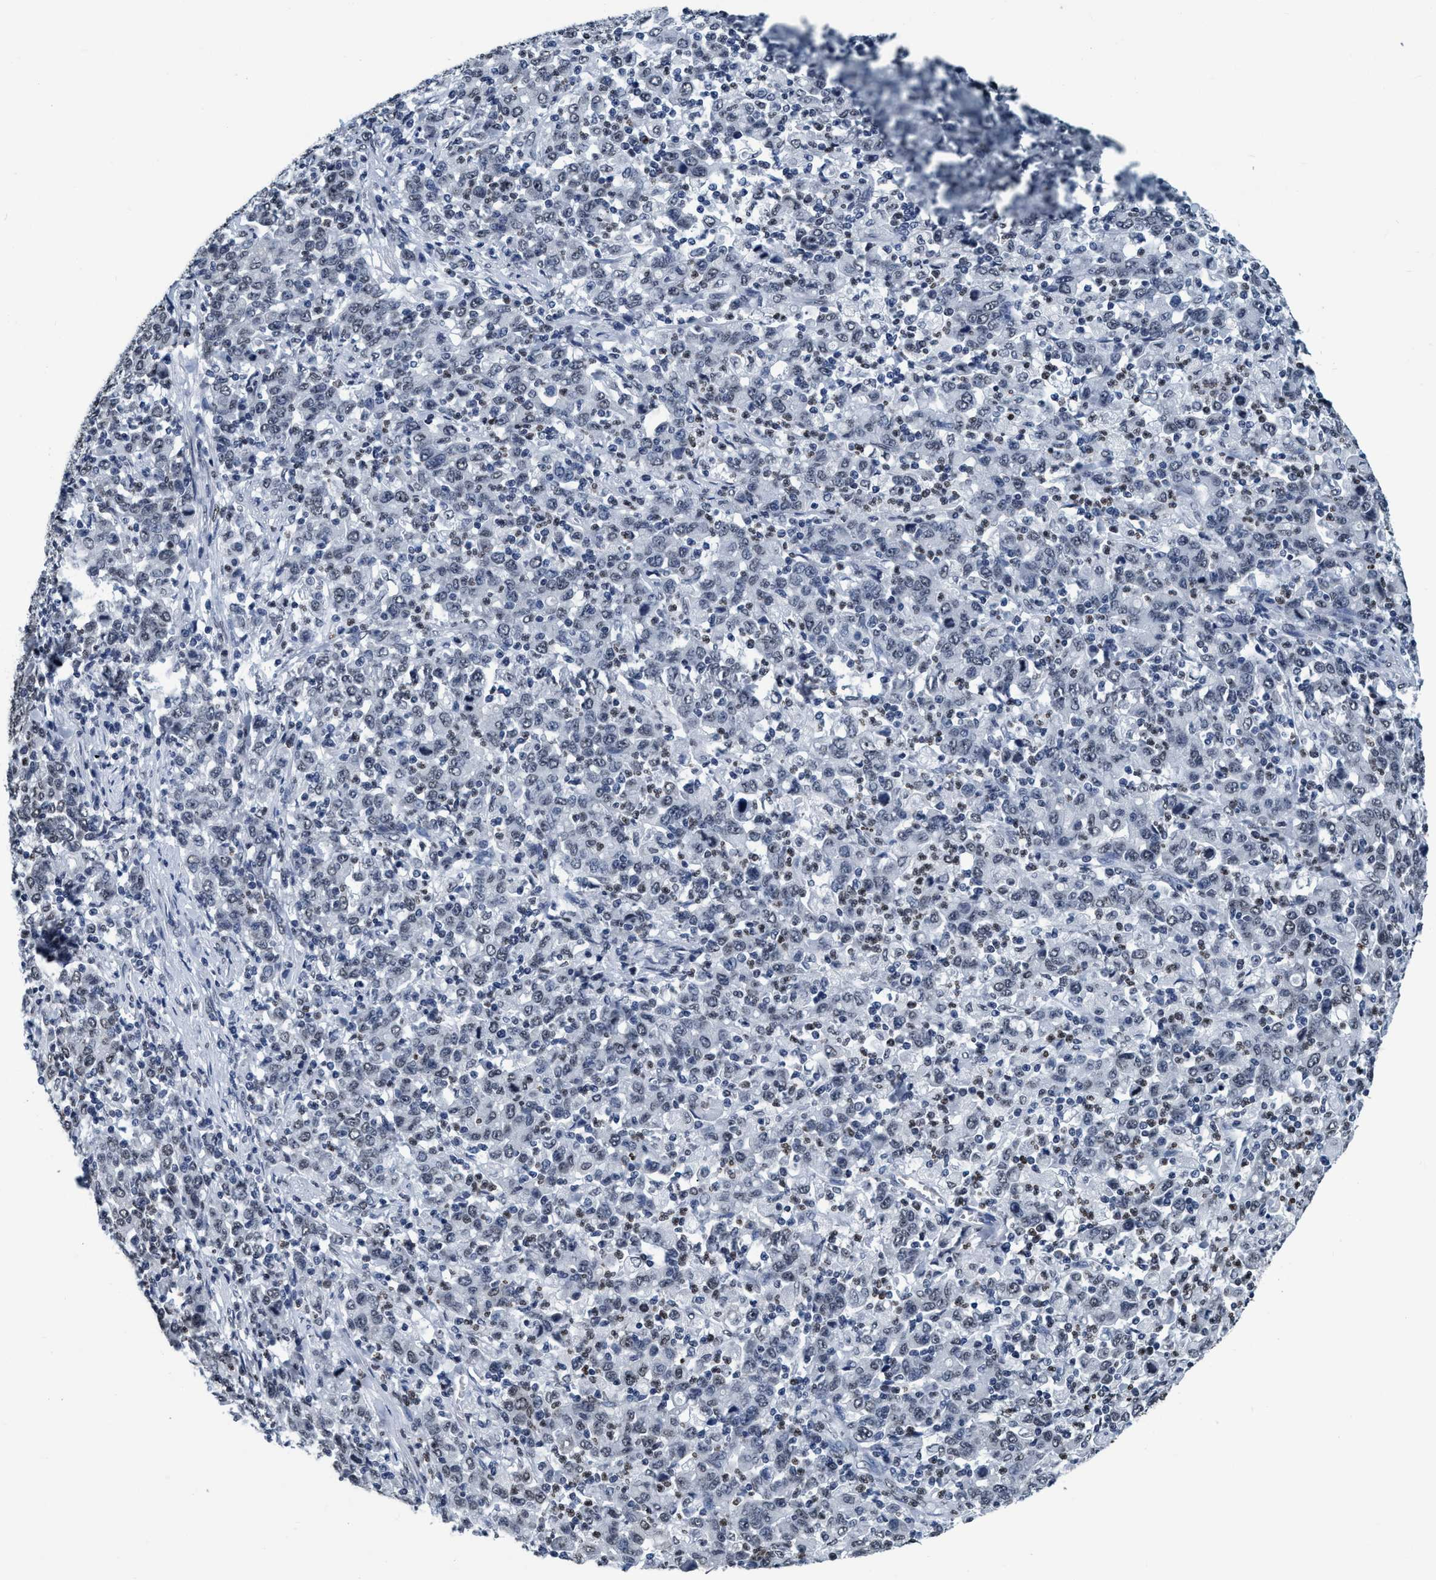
{"staining": {"intensity": "negative", "quantity": "none", "location": "none"}, "tissue": "stomach cancer", "cell_type": "Tumor cells", "image_type": "cancer", "snomed": [{"axis": "morphology", "description": "Adenocarcinoma, NOS"}, {"axis": "topography", "description": "Stomach, upper"}], "caption": "Protein analysis of stomach cancer (adenocarcinoma) exhibits no significant staining in tumor cells. Brightfield microscopy of immunohistochemistry stained with DAB (brown) and hematoxylin (blue), captured at high magnification.", "gene": "CCNE2", "patient": {"sex": "male", "age": 69}}